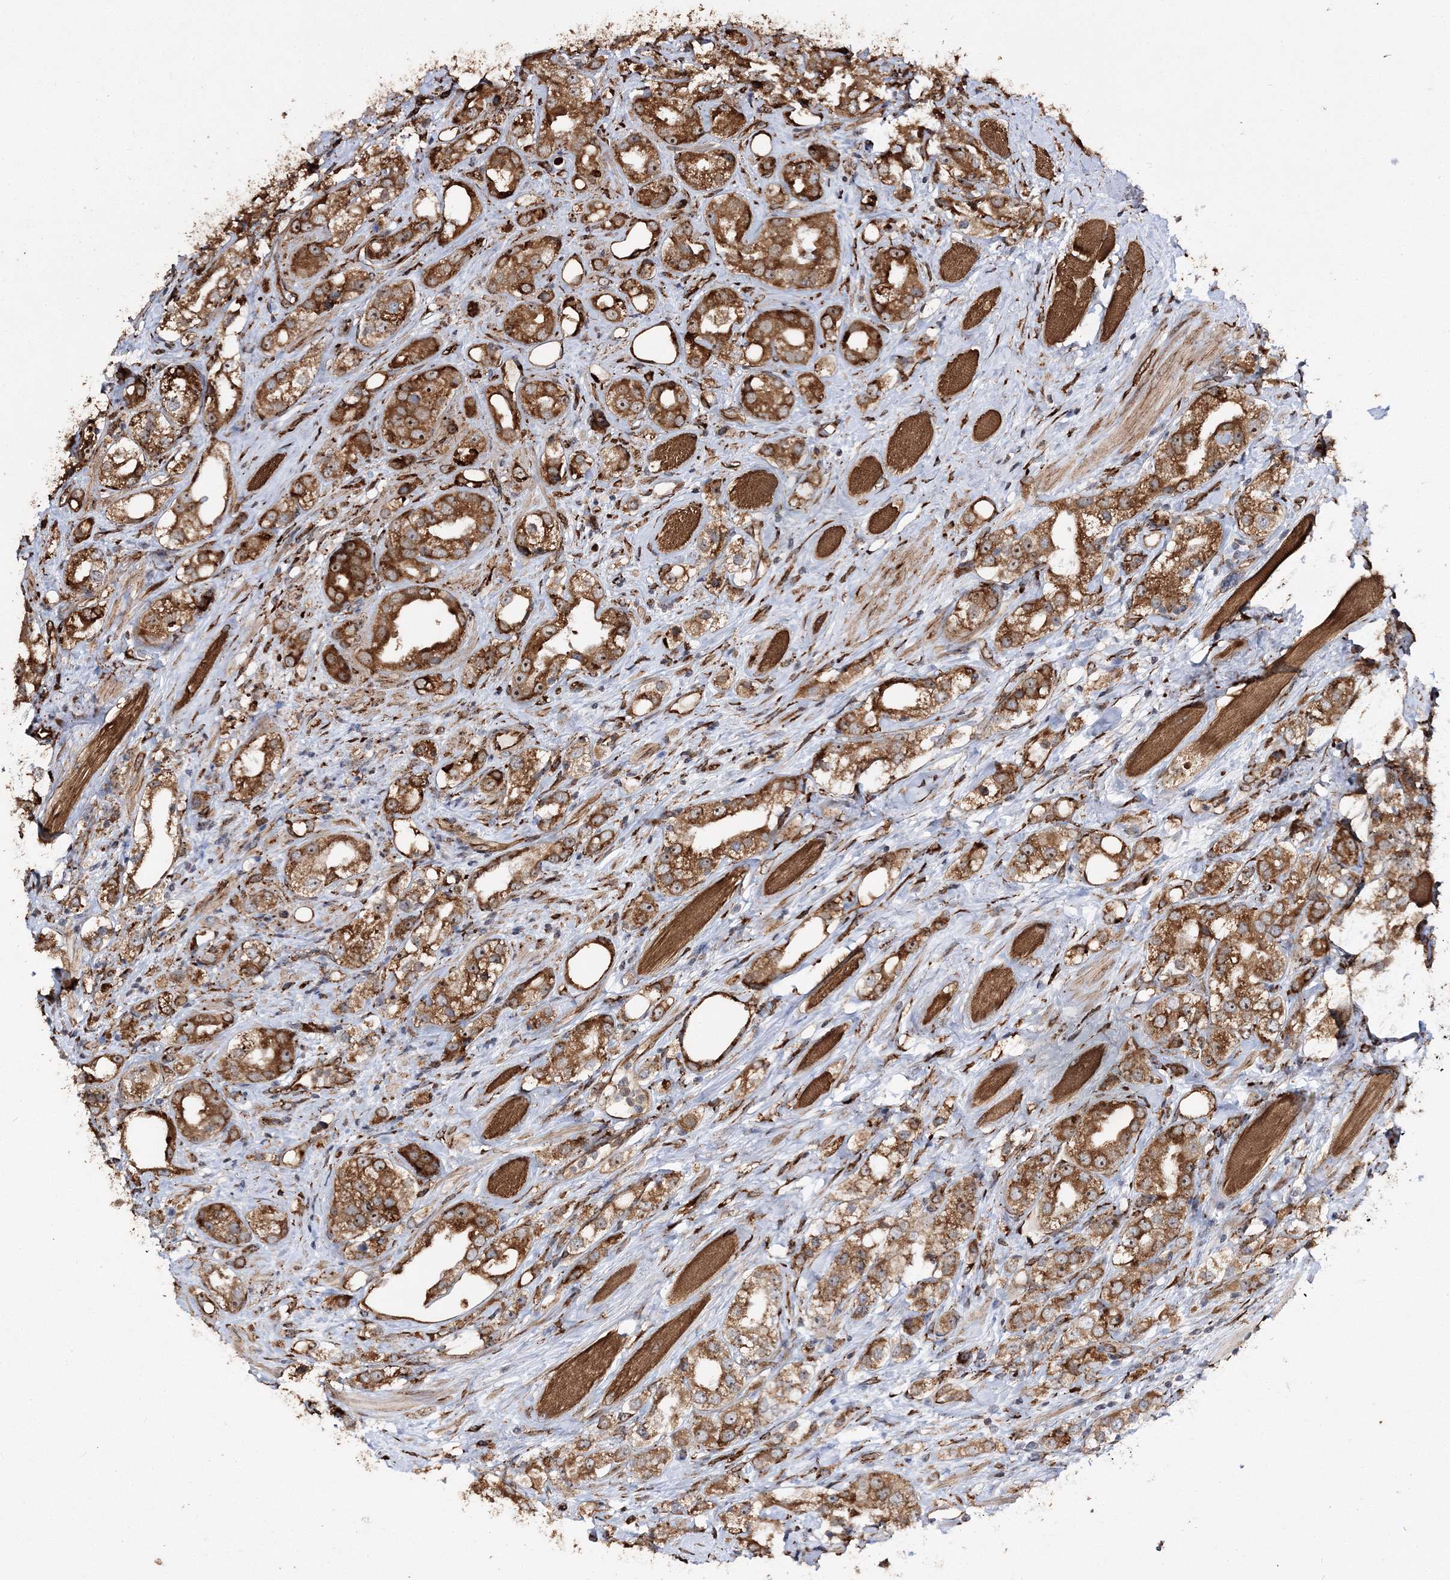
{"staining": {"intensity": "strong", "quantity": ">75%", "location": "cytoplasmic/membranous"}, "tissue": "prostate cancer", "cell_type": "Tumor cells", "image_type": "cancer", "snomed": [{"axis": "morphology", "description": "Adenocarcinoma, NOS"}, {"axis": "topography", "description": "Prostate"}], "caption": "Adenocarcinoma (prostate) was stained to show a protein in brown. There is high levels of strong cytoplasmic/membranous staining in about >75% of tumor cells. The staining was performed using DAB to visualize the protein expression in brown, while the nuclei were stained in blue with hematoxylin (Magnification: 20x).", "gene": "SCRN3", "patient": {"sex": "male", "age": 79}}